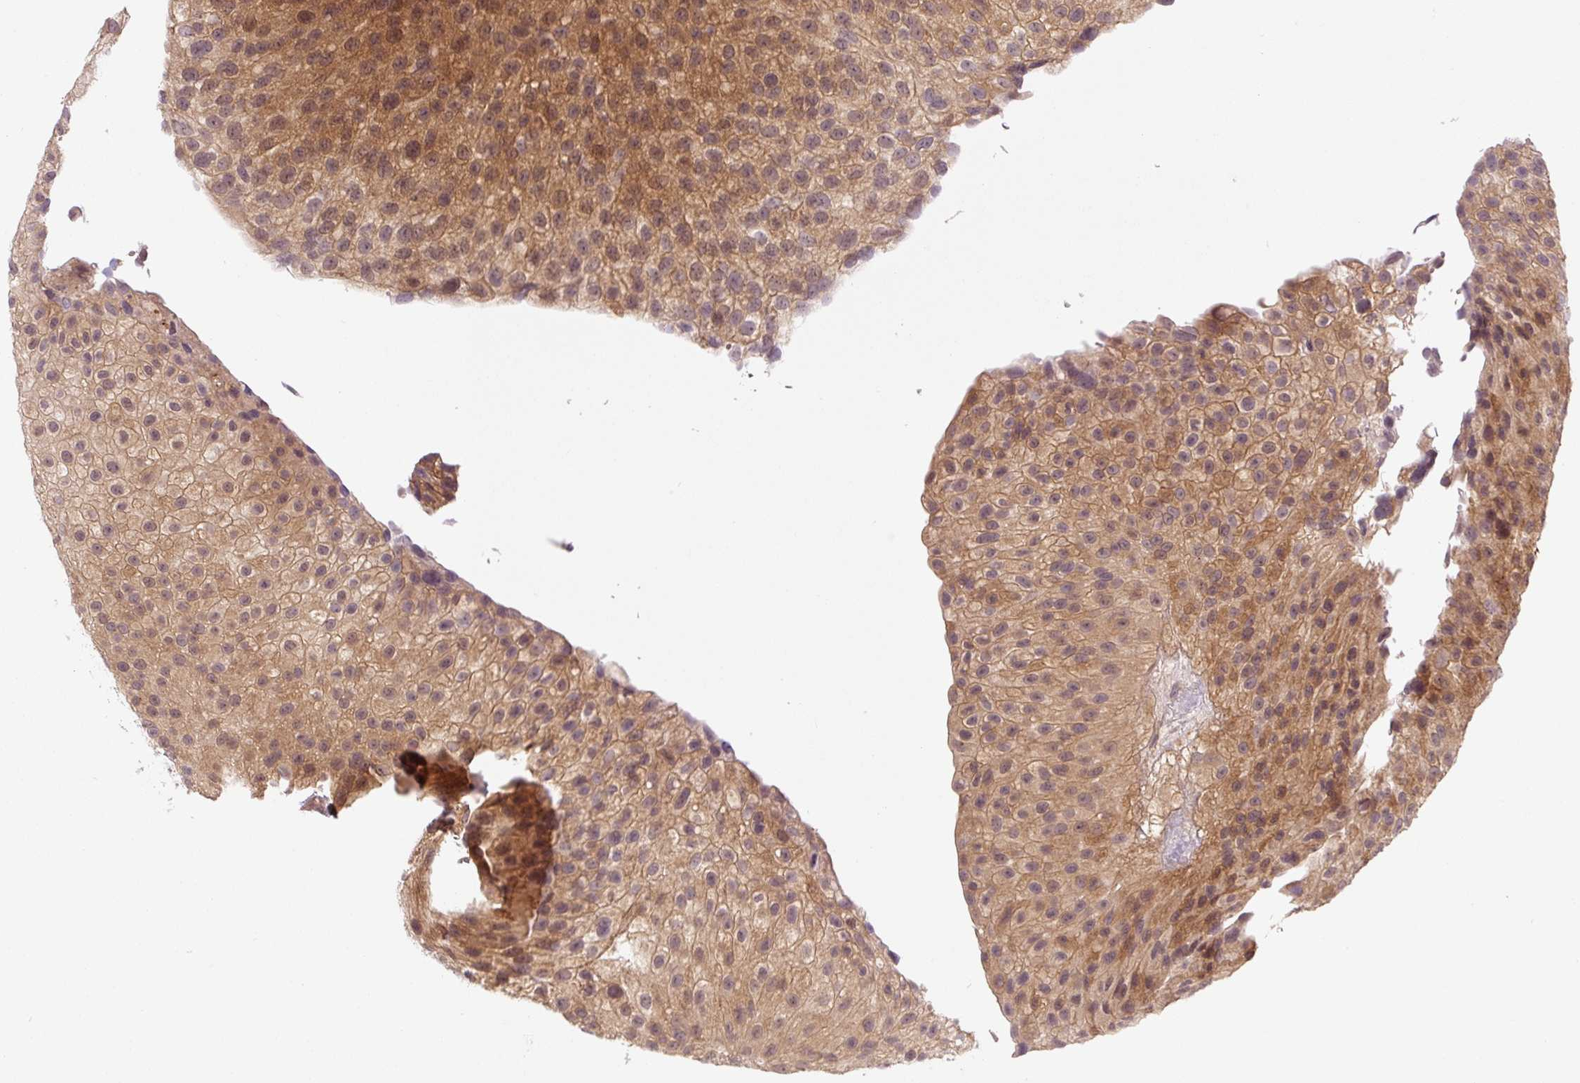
{"staining": {"intensity": "moderate", "quantity": ">75%", "location": "cytoplasmic/membranous"}, "tissue": "urothelial cancer", "cell_type": "Tumor cells", "image_type": "cancer", "snomed": [{"axis": "morphology", "description": "Urothelial carcinoma, NOS"}, {"axis": "topography", "description": "Urinary bladder"}], "caption": "This is an image of IHC staining of urothelial cancer, which shows moderate staining in the cytoplasmic/membranous of tumor cells.", "gene": "ZSWIM7", "patient": {"sex": "male", "age": 87}}